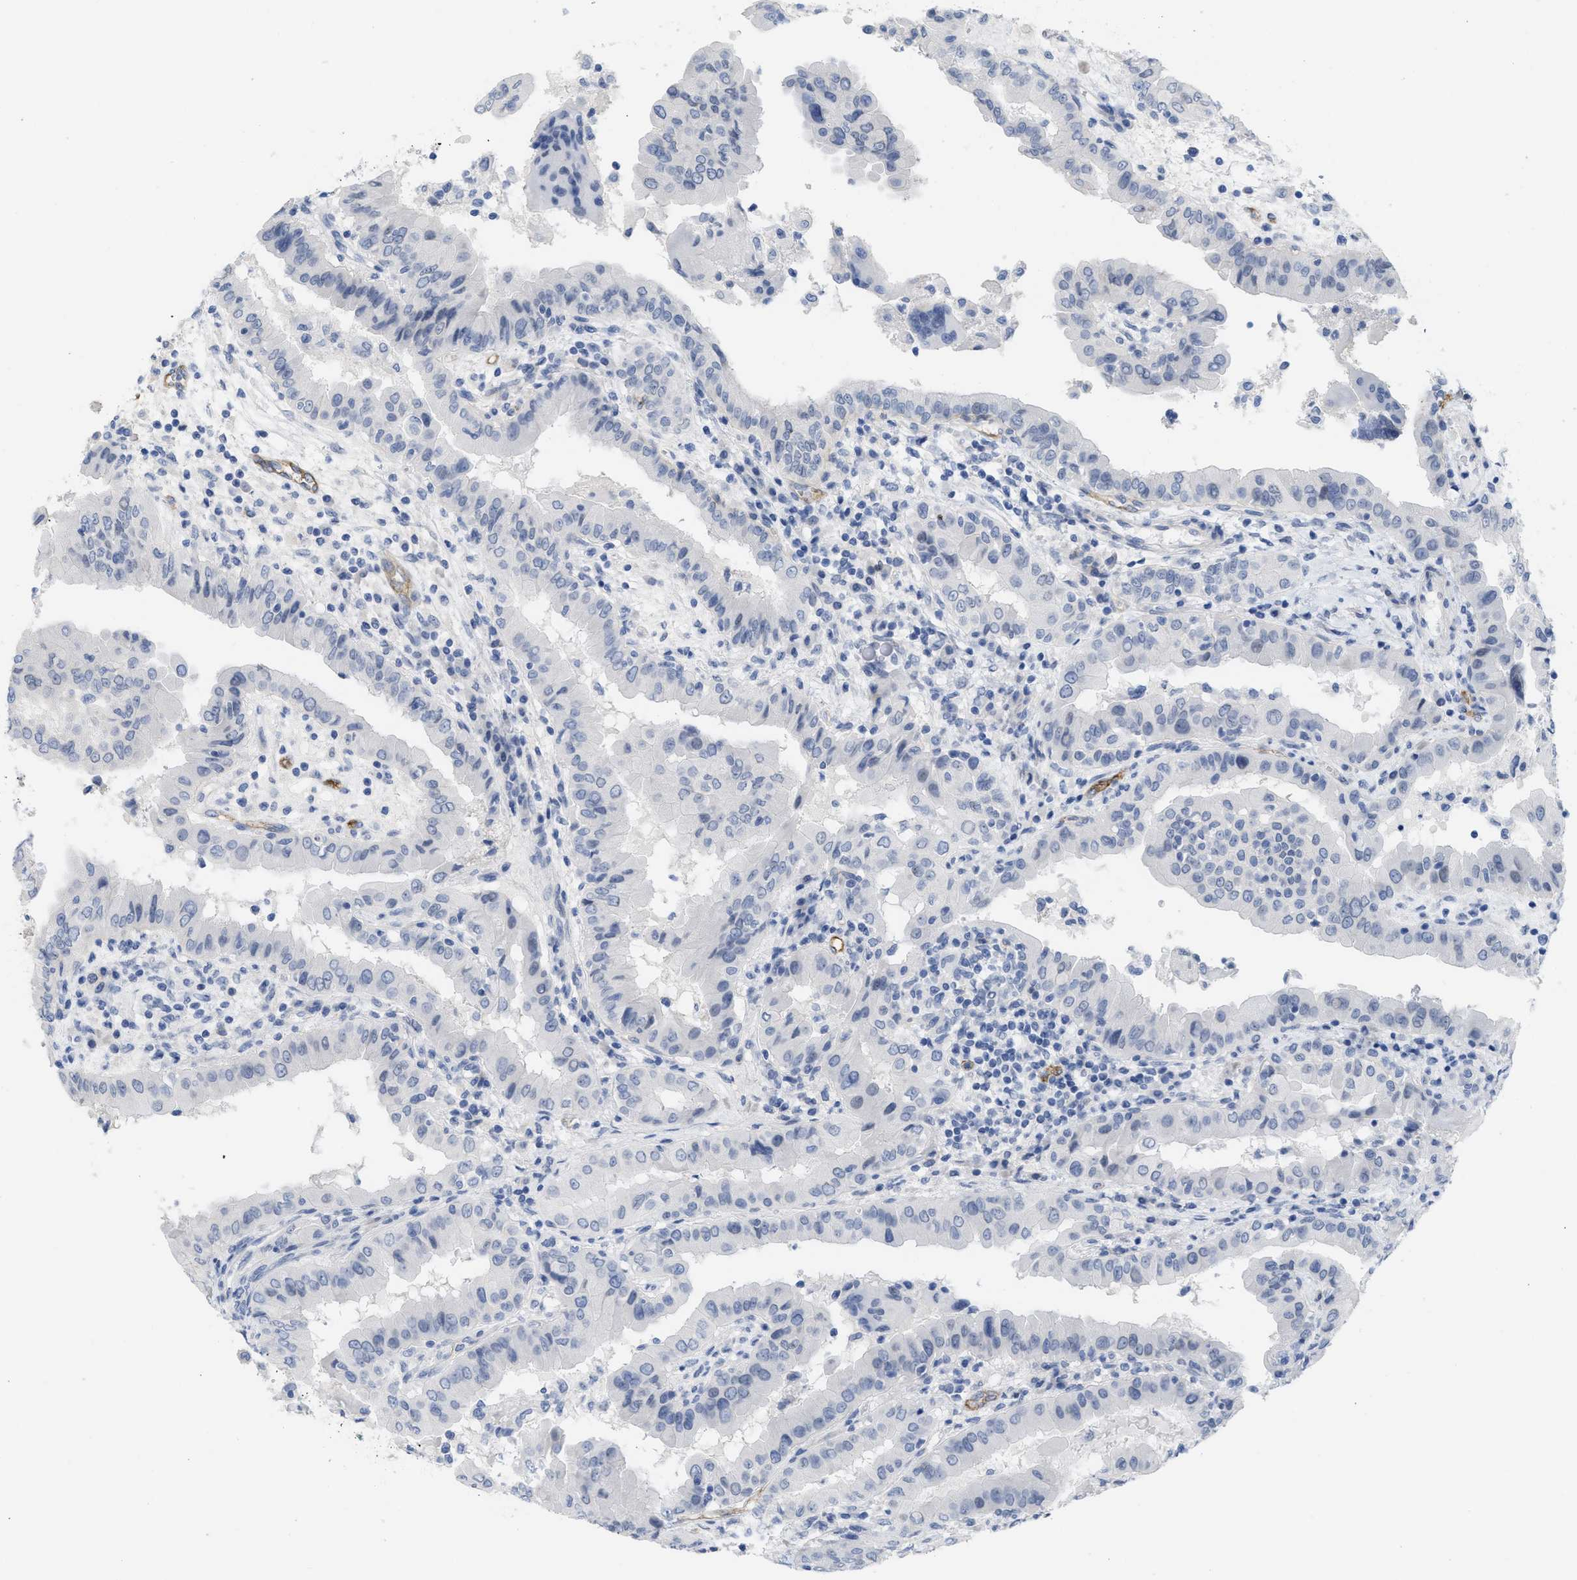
{"staining": {"intensity": "negative", "quantity": "none", "location": "none"}, "tissue": "thyroid cancer", "cell_type": "Tumor cells", "image_type": "cancer", "snomed": [{"axis": "morphology", "description": "Papillary adenocarcinoma, NOS"}, {"axis": "topography", "description": "Thyroid gland"}], "caption": "DAB (3,3'-diaminobenzidine) immunohistochemical staining of human papillary adenocarcinoma (thyroid) exhibits no significant positivity in tumor cells.", "gene": "ACKR1", "patient": {"sex": "male", "age": 33}}